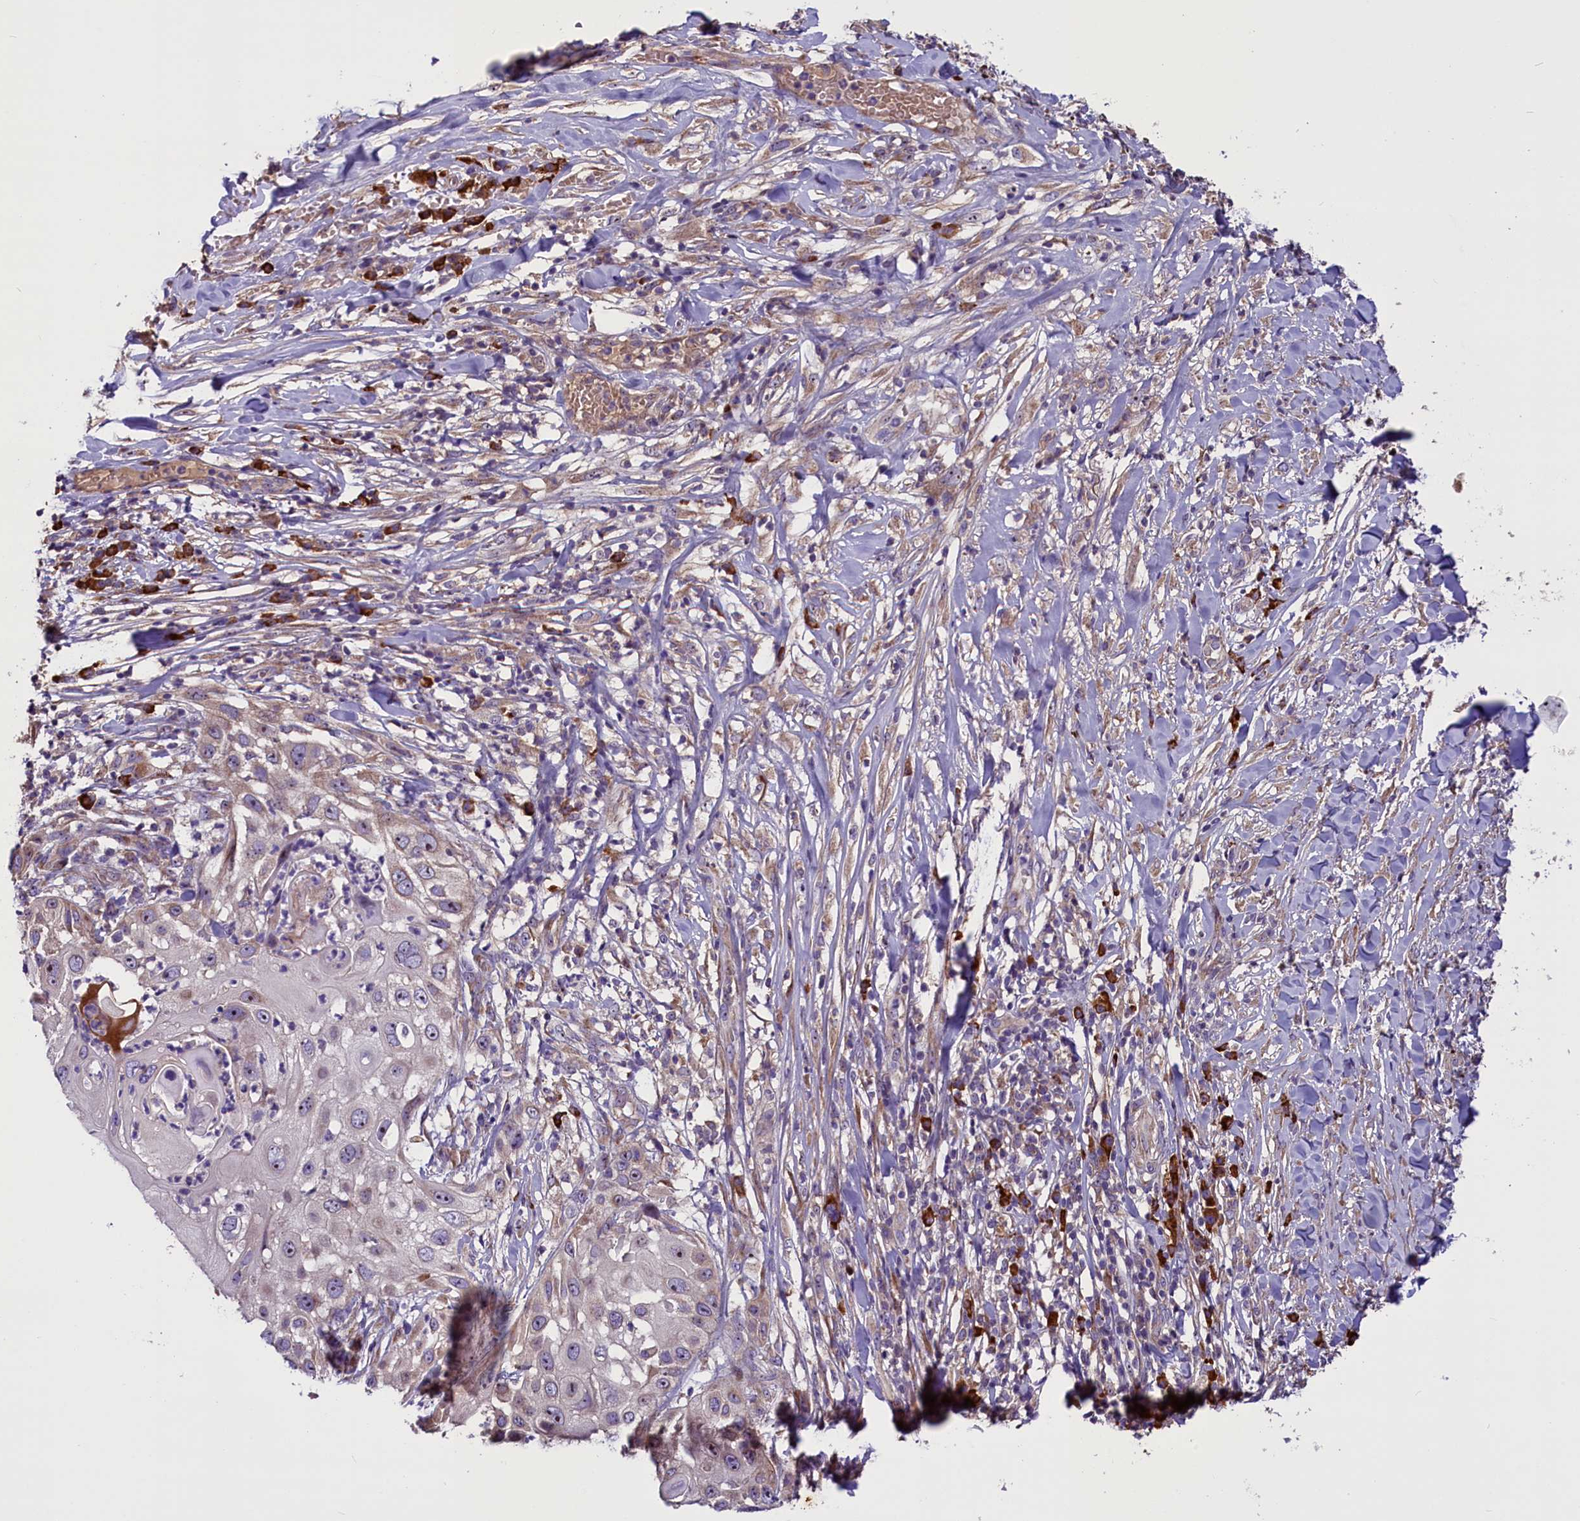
{"staining": {"intensity": "weak", "quantity": "<25%", "location": "cytoplasmic/membranous"}, "tissue": "skin cancer", "cell_type": "Tumor cells", "image_type": "cancer", "snomed": [{"axis": "morphology", "description": "Squamous cell carcinoma, NOS"}, {"axis": "topography", "description": "Skin"}], "caption": "DAB (3,3'-diaminobenzidine) immunohistochemical staining of human skin squamous cell carcinoma displays no significant positivity in tumor cells.", "gene": "FRY", "patient": {"sex": "female", "age": 44}}